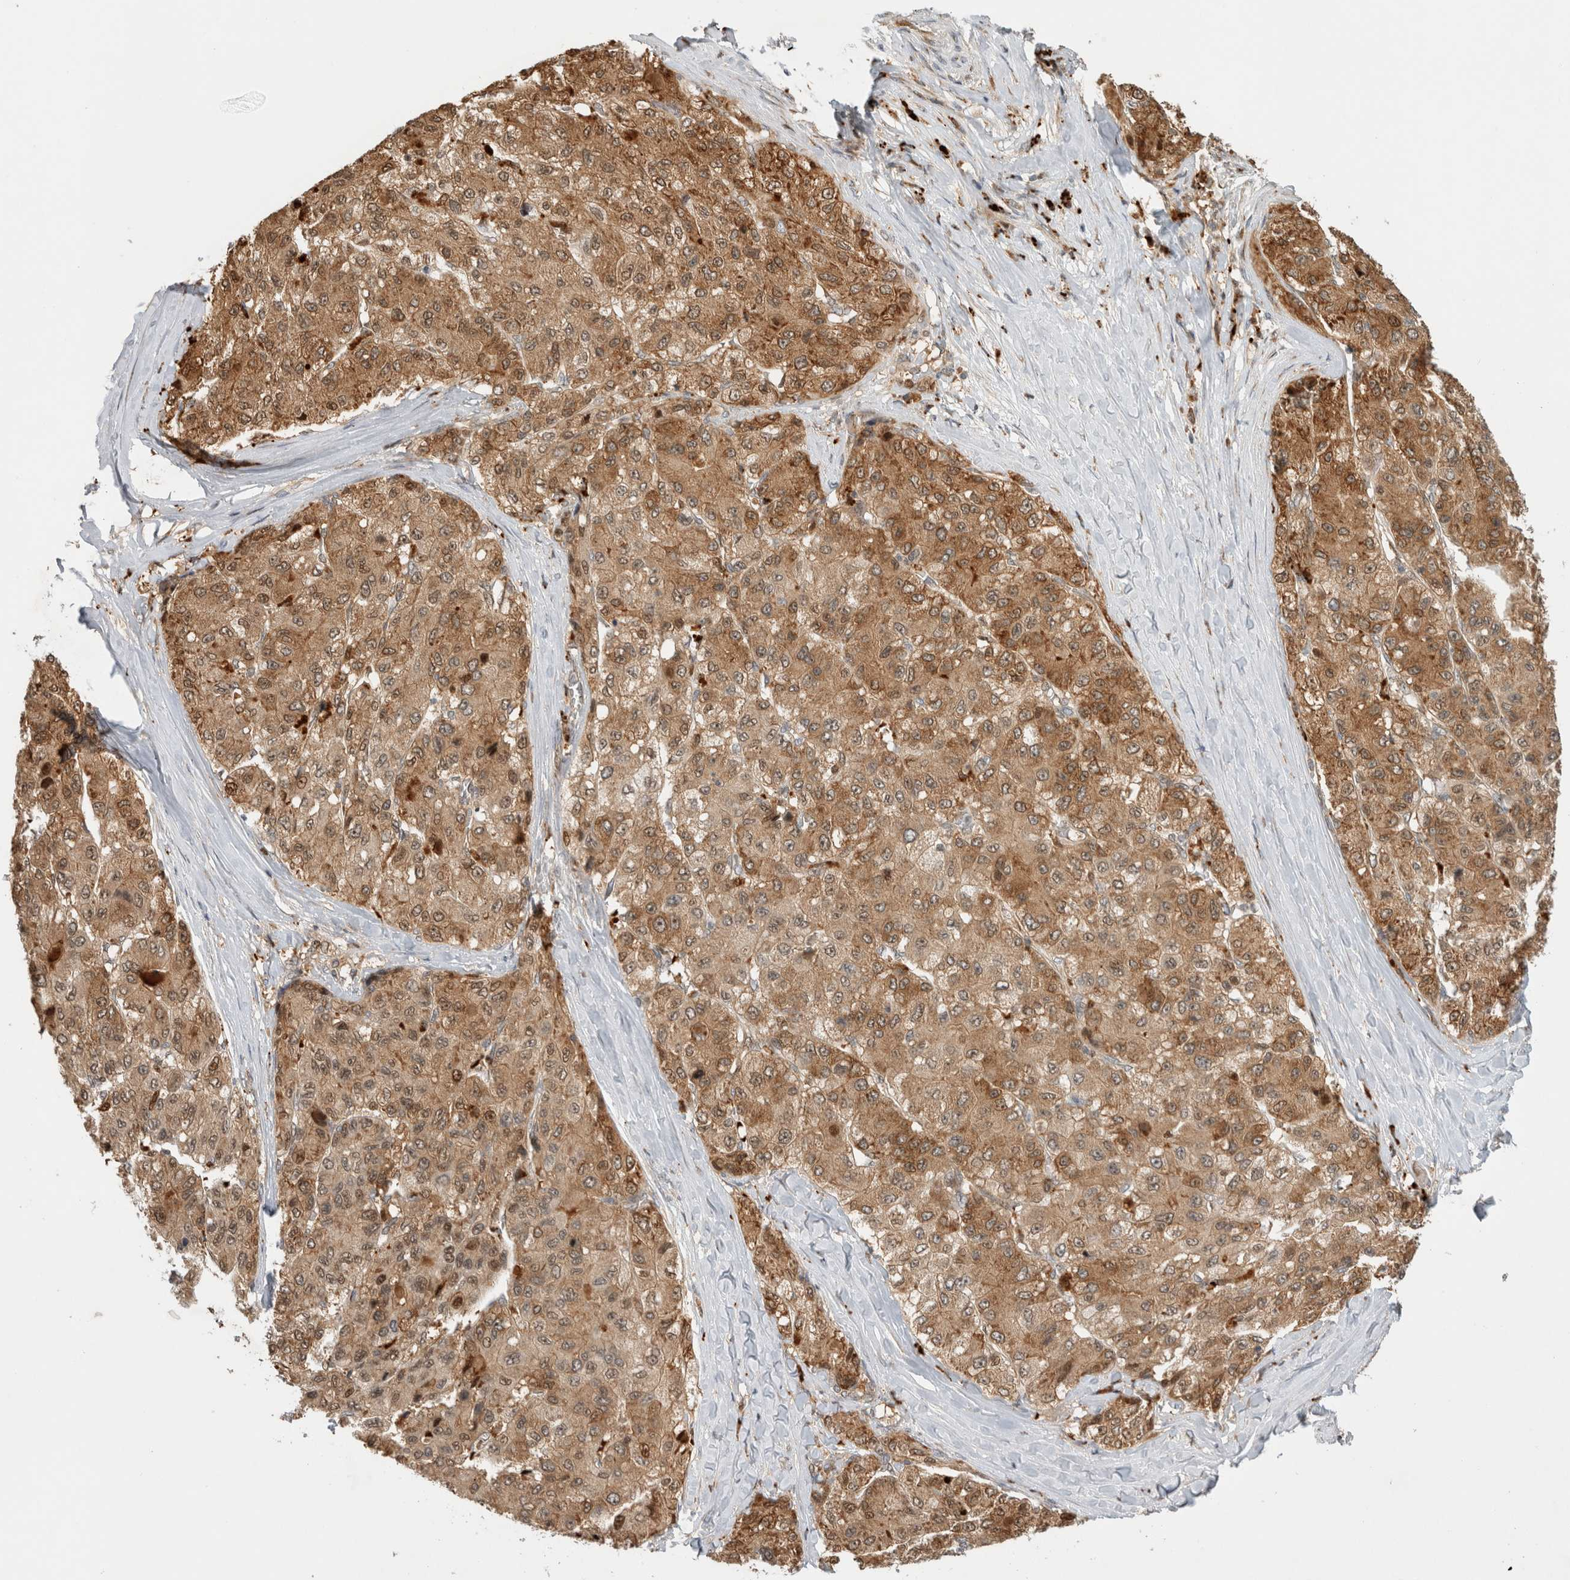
{"staining": {"intensity": "moderate", "quantity": ">75%", "location": "cytoplasmic/membranous,nuclear"}, "tissue": "liver cancer", "cell_type": "Tumor cells", "image_type": "cancer", "snomed": [{"axis": "morphology", "description": "Carcinoma, Hepatocellular, NOS"}, {"axis": "topography", "description": "Liver"}], "caption": "Immunohistochemical staining of human liver cancer displays medium levels of moderate cytoplasmic/membranous and nuclear expression in approximately >75% of tumor cells. The protein of interest is shown in brown color, while the nuclei are stained blue.", "gene": "OTUD6B", "patient": {"sex": "male", "age": 80}}